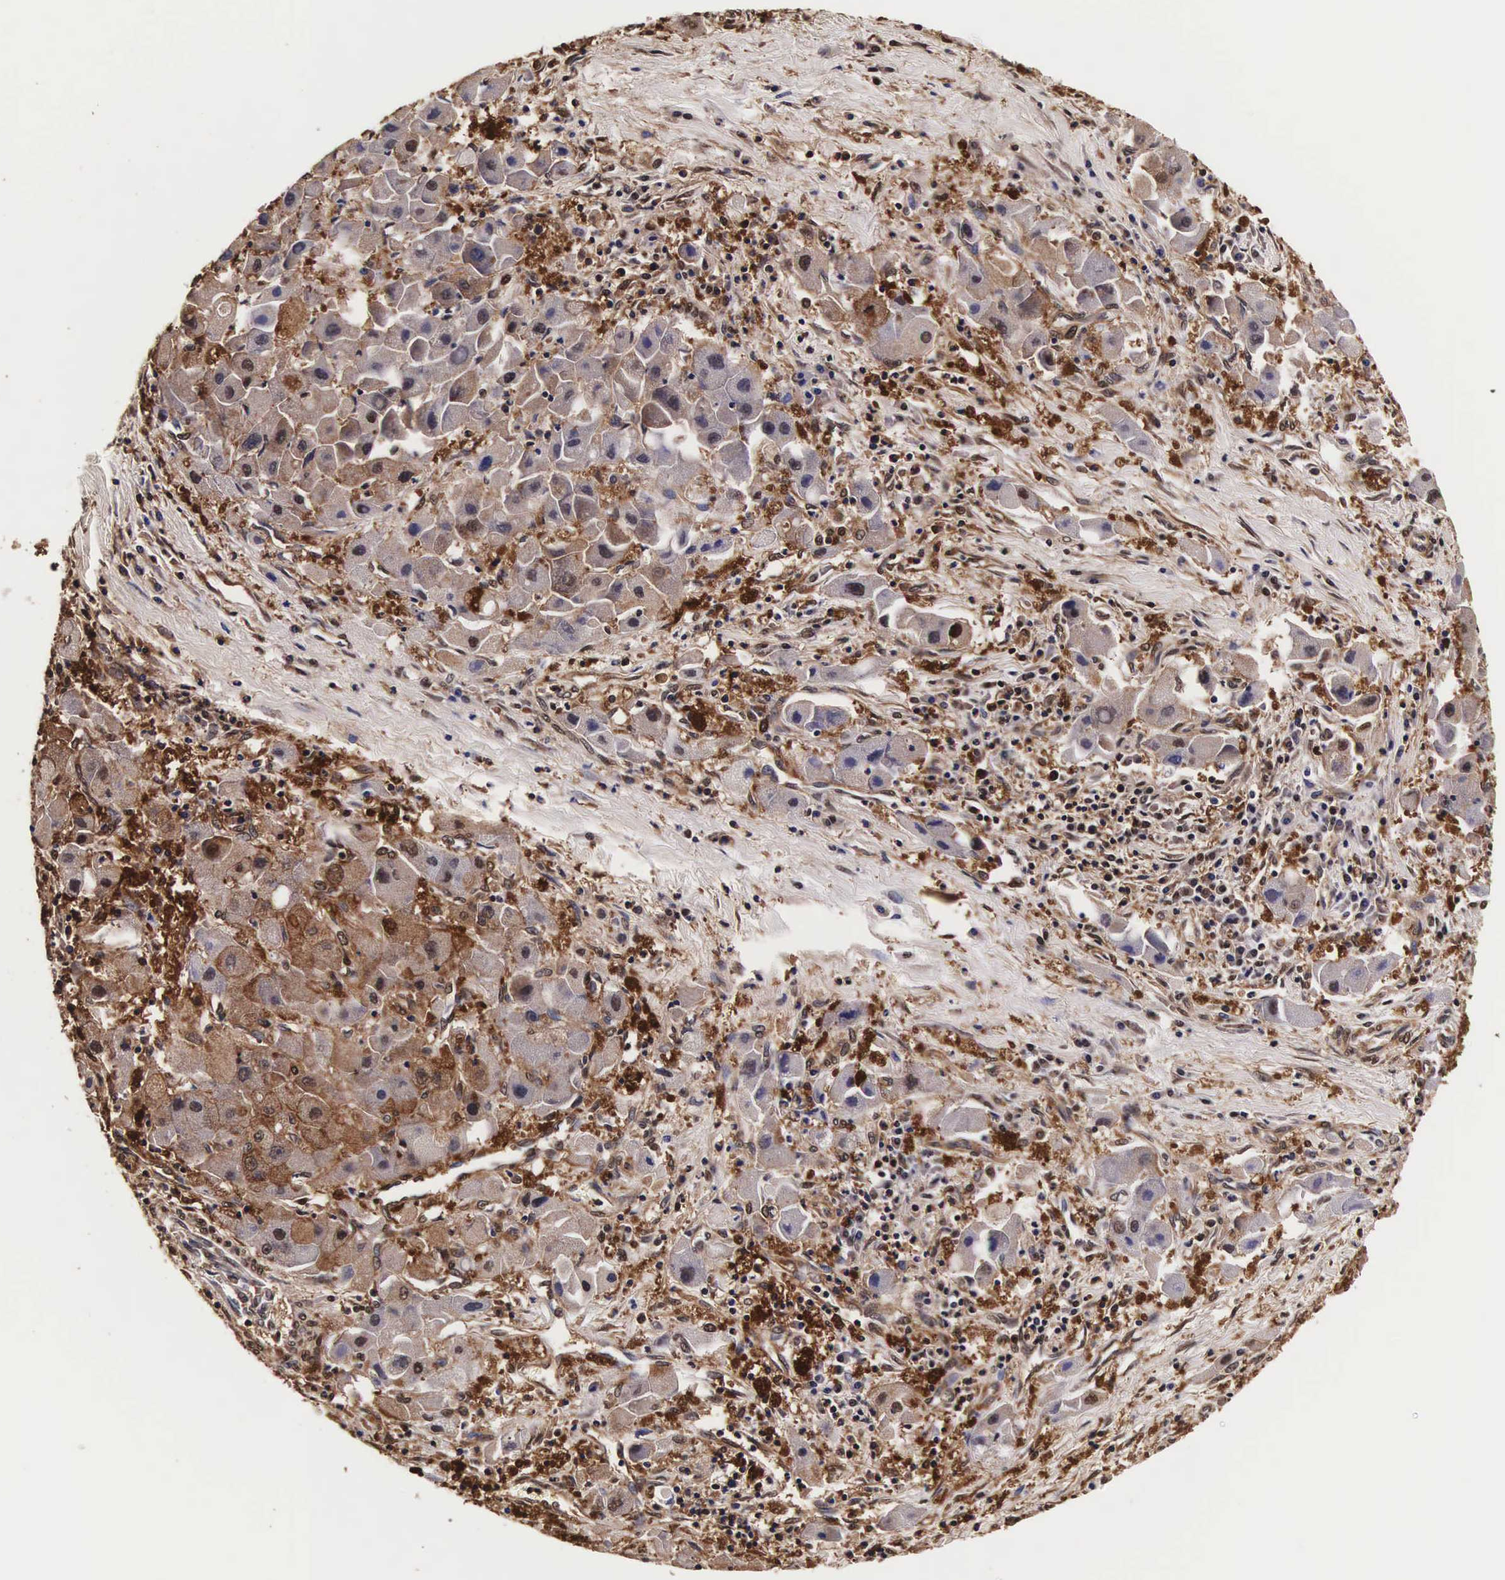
{"staining": {"intensity": "moderate", "quantity": "25%-75%", "location": "cytoplasmic/membranous,nuclear"}, "tissue": "liver cancer", "cell_type": "Tumor cells", "image_type": "cancer", "snomed": [{"axis": "morphology", "description": "Carcinoma, Hepatocellular, NOS"}, {"axis": "topography", "description": "Liver"}], "caption": "An IHC photomicrograph of neoplastic tissue is shown. Protein staining in brown highlights moderate cytoplasmic/membranous and nuclear positivity in liver cancer within tumor cells. (DAB IHC with brightfield microscopy, high magnification).", "gene": "TECPR2", "patient": {"sex": "male", "age": 24}}